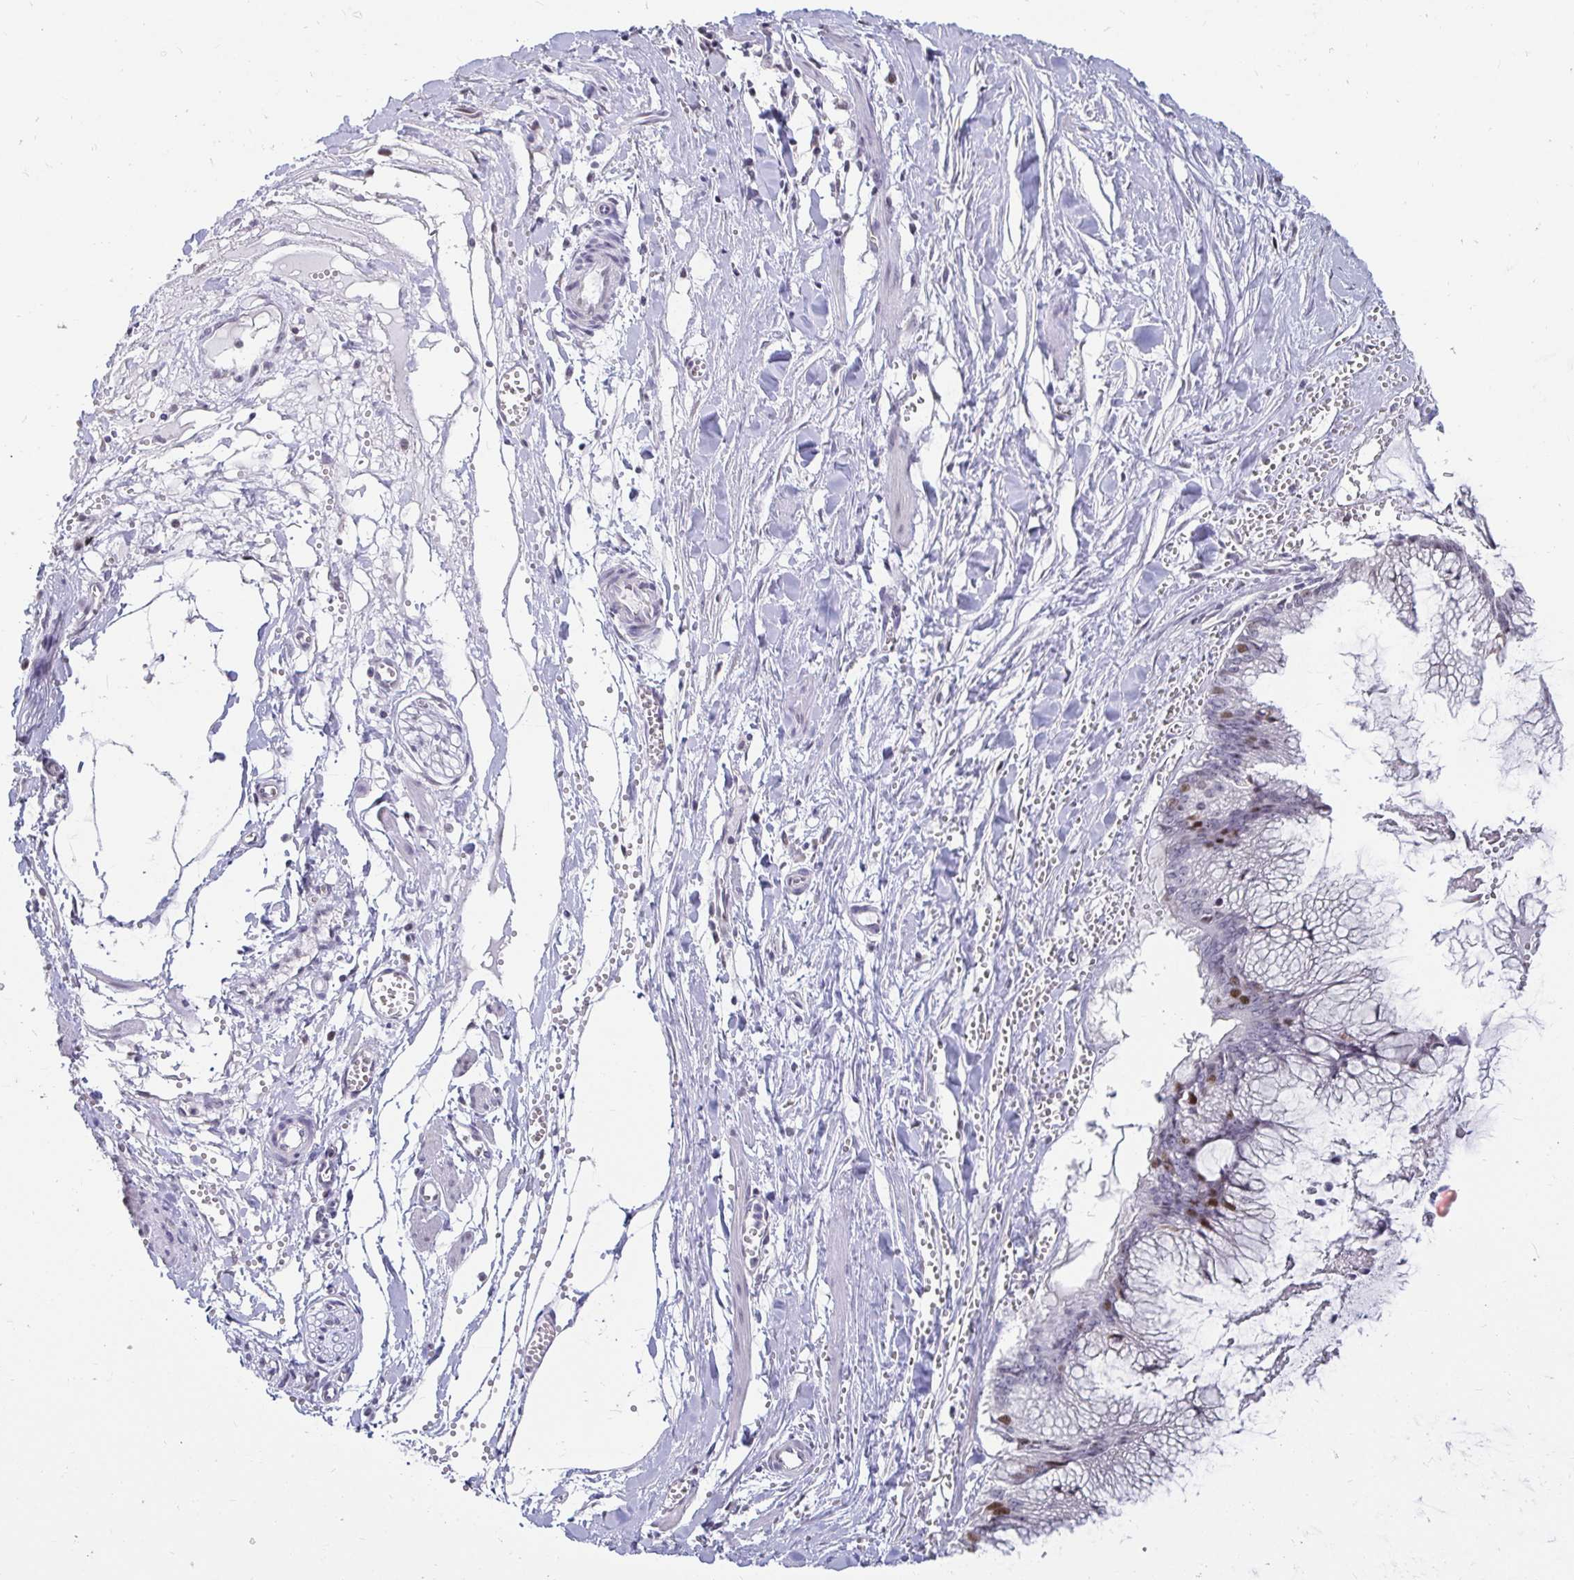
{"staining": {"intensity": "moderate", "quantity": "<25%", "location": "nuclear"}, "tissue": "ovarian cancer", "cell_type": "Tumor cells", "image_type": "cancer", "snomed": [{"axis": "morphology", "description": "Cystadenocarcinoma, mucinous, NOS"}, {"axis": "topography", "description": "Ovary"}], "caption": "The photomicrograph reveals immunohistochemical staining of ovarian mucinous cystadenocarcinoma. There is moderate nuclear expression is seen in about <25% of tumor cells.", "gene": "ANLN", "patient": {"sex": "female", "age": 44}}